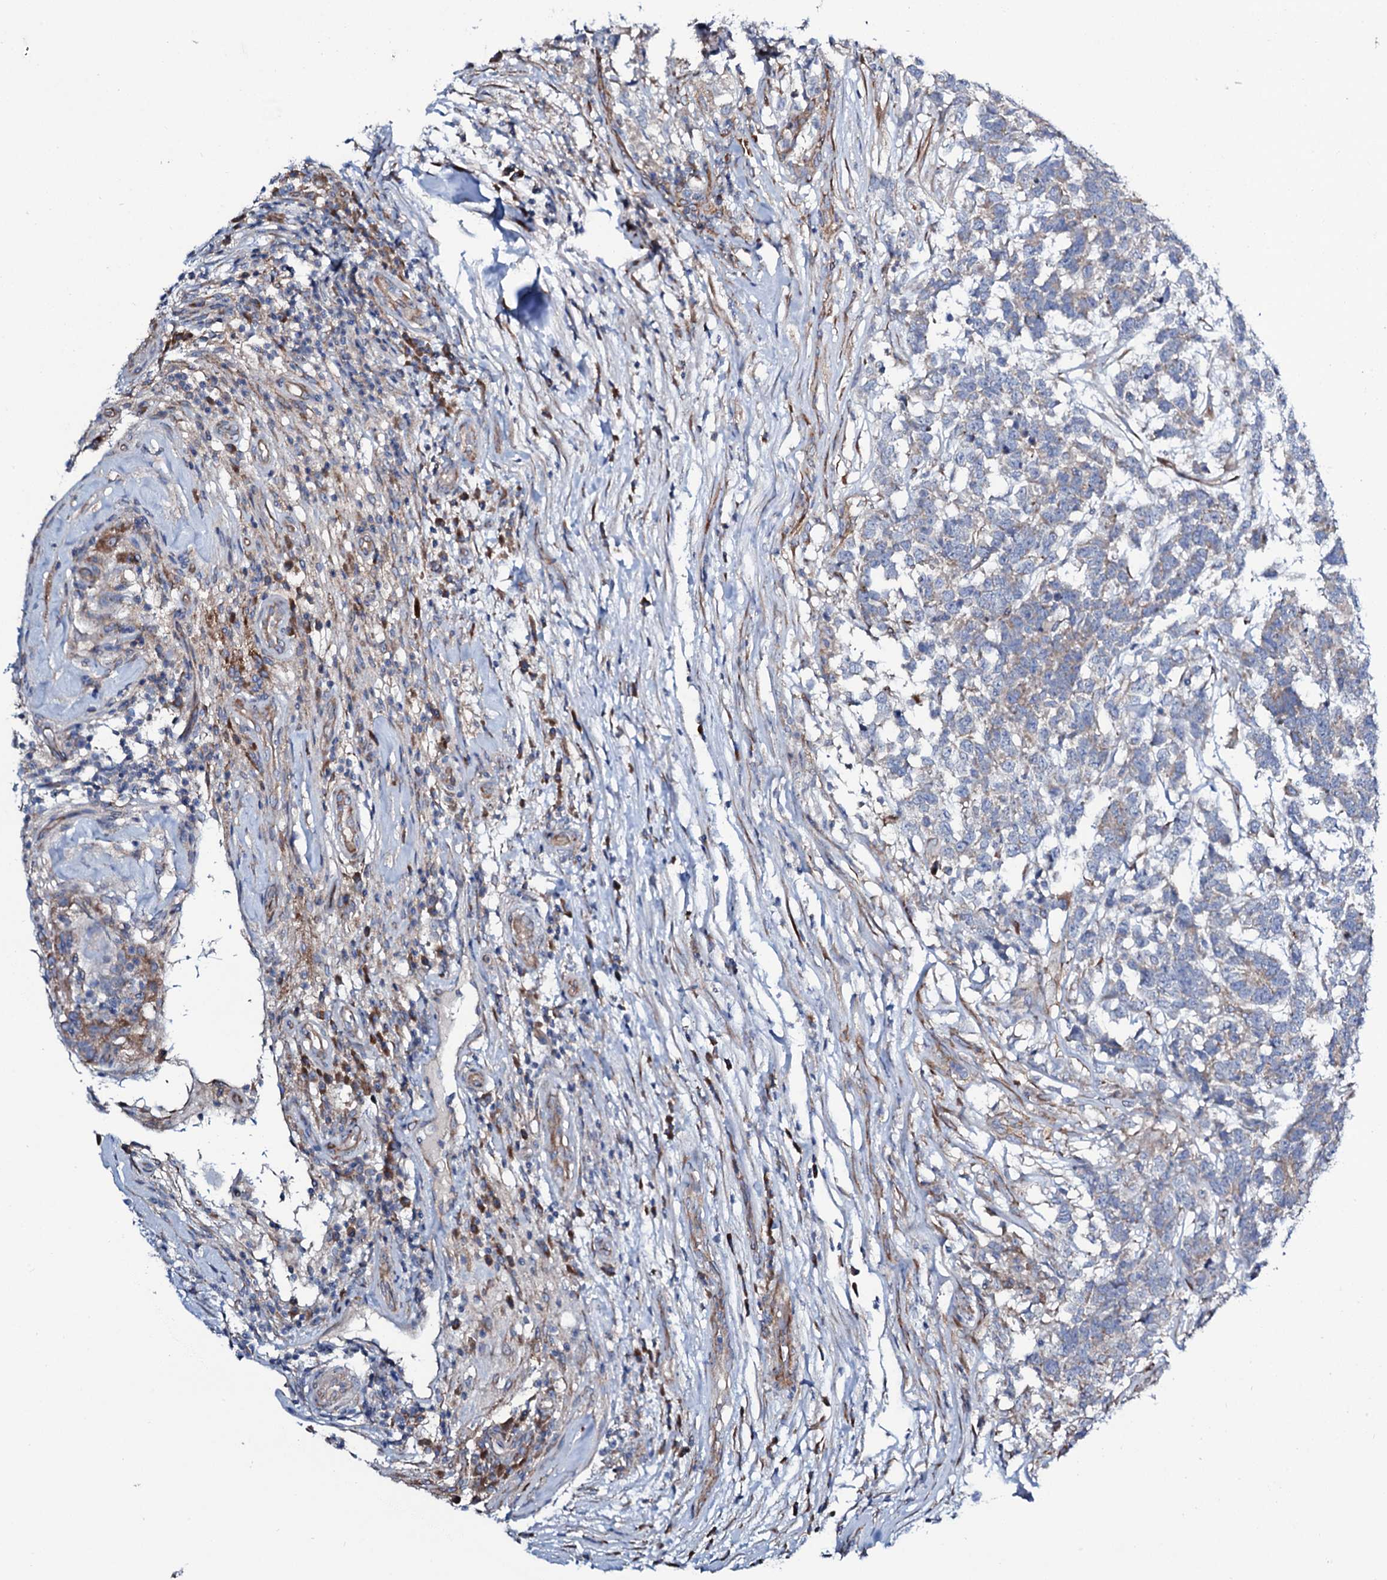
{"staining": {"intensity": "negative", "quantity": "none", "location": "none"}, "tissue": "testis cancer", "cell_type": "Tumor cells", "image_type": "cancer", "snomed": [{"axis": "morphology", "description": "Carcinoma, Embryonal, NOS"}, {"axis": "topography", "description": "Testis"}], "caption": "This is an immunohistochemistry histopathology image of human testis cancer. There is no staining in tumor cells.", "gene": "STARD13", "patient": {"sex": "male", "age": 26}}